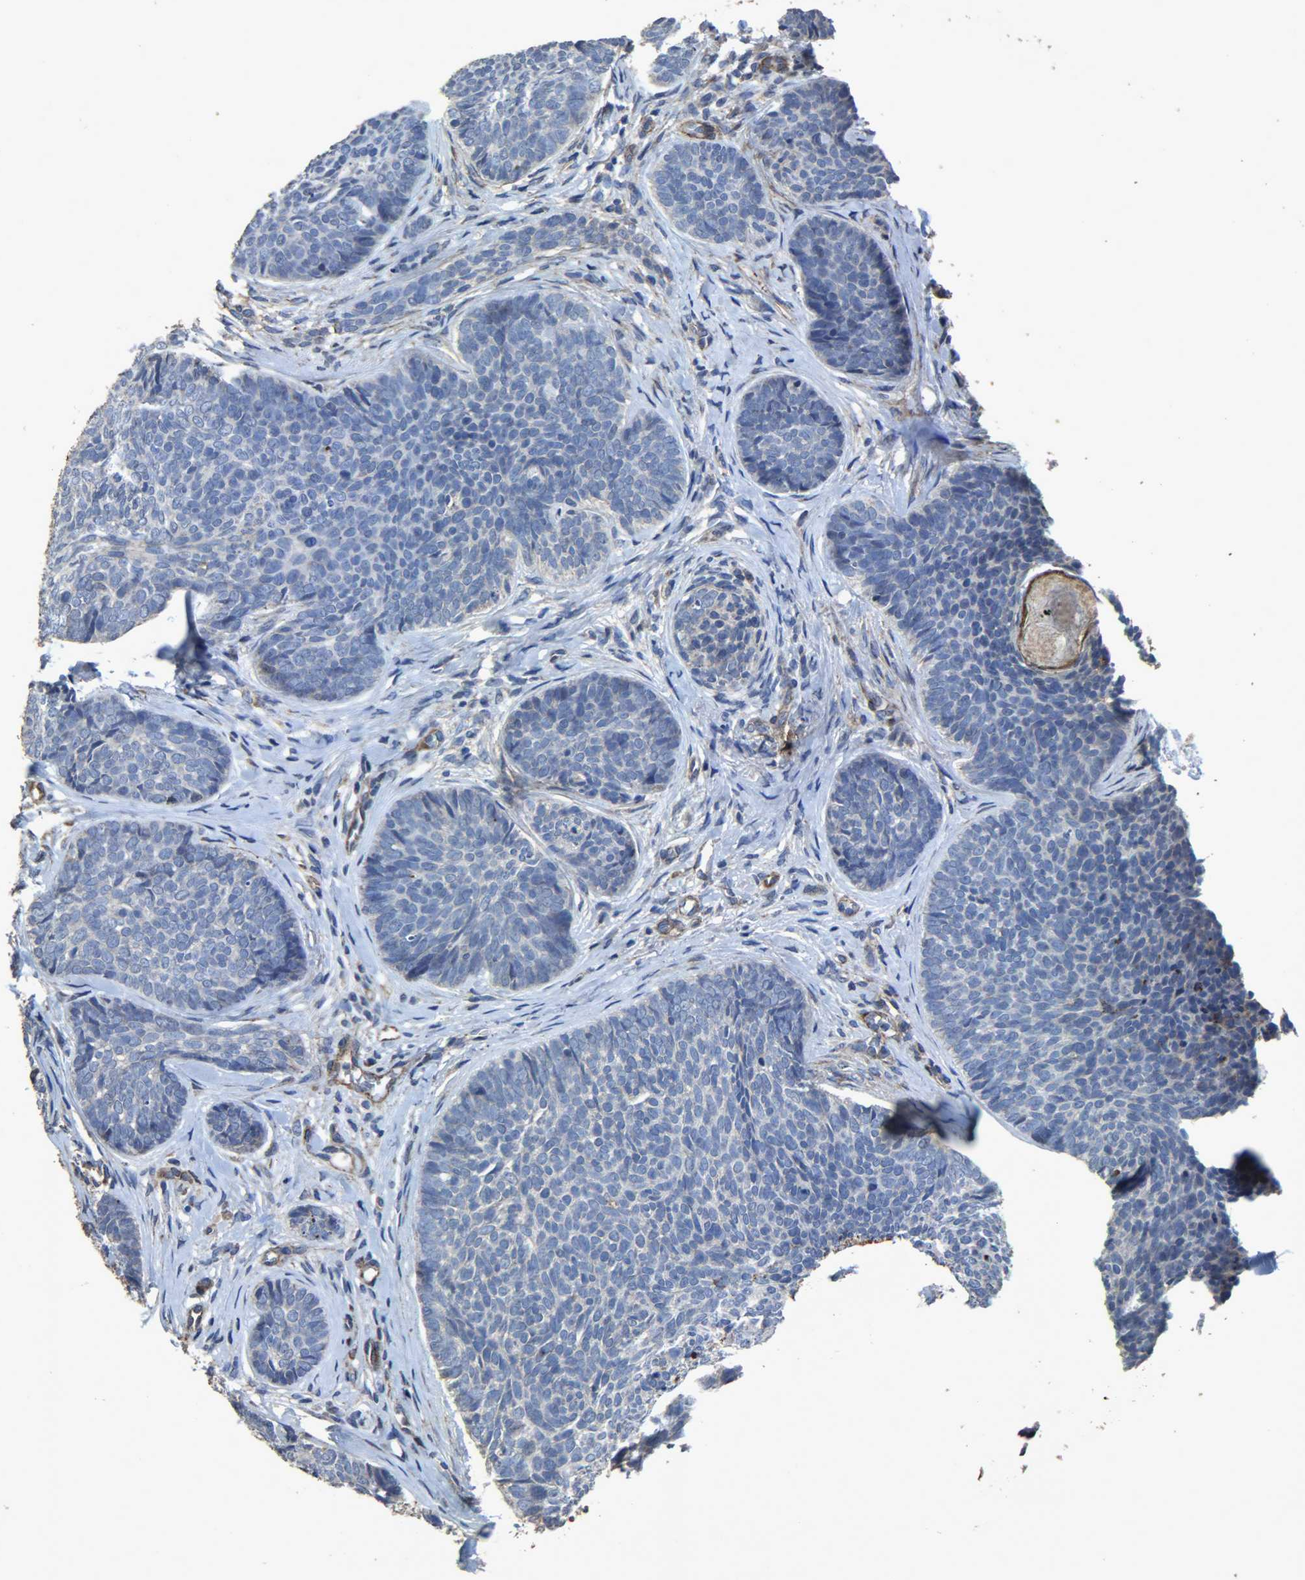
{"staining": {"intensity": "negative", "quantity": "none", "location": "none"}, "tissue": "skin cancer", "cell_type": "Tumor cells", "image_type": "cancer", "snomed": [{"axis": "morphology", "description": "Normal tissue, NOS"}, {"axis": "morphology", "description": "Basal cell carcinoma"}, {"axis": "topography", "description": "Skin"}], "caption": "Immunohistochemistry of skin cancer reveals no expression in tumor cells.", "gene": "TPM4", "patient": {"sex": "female", "age": 69}}